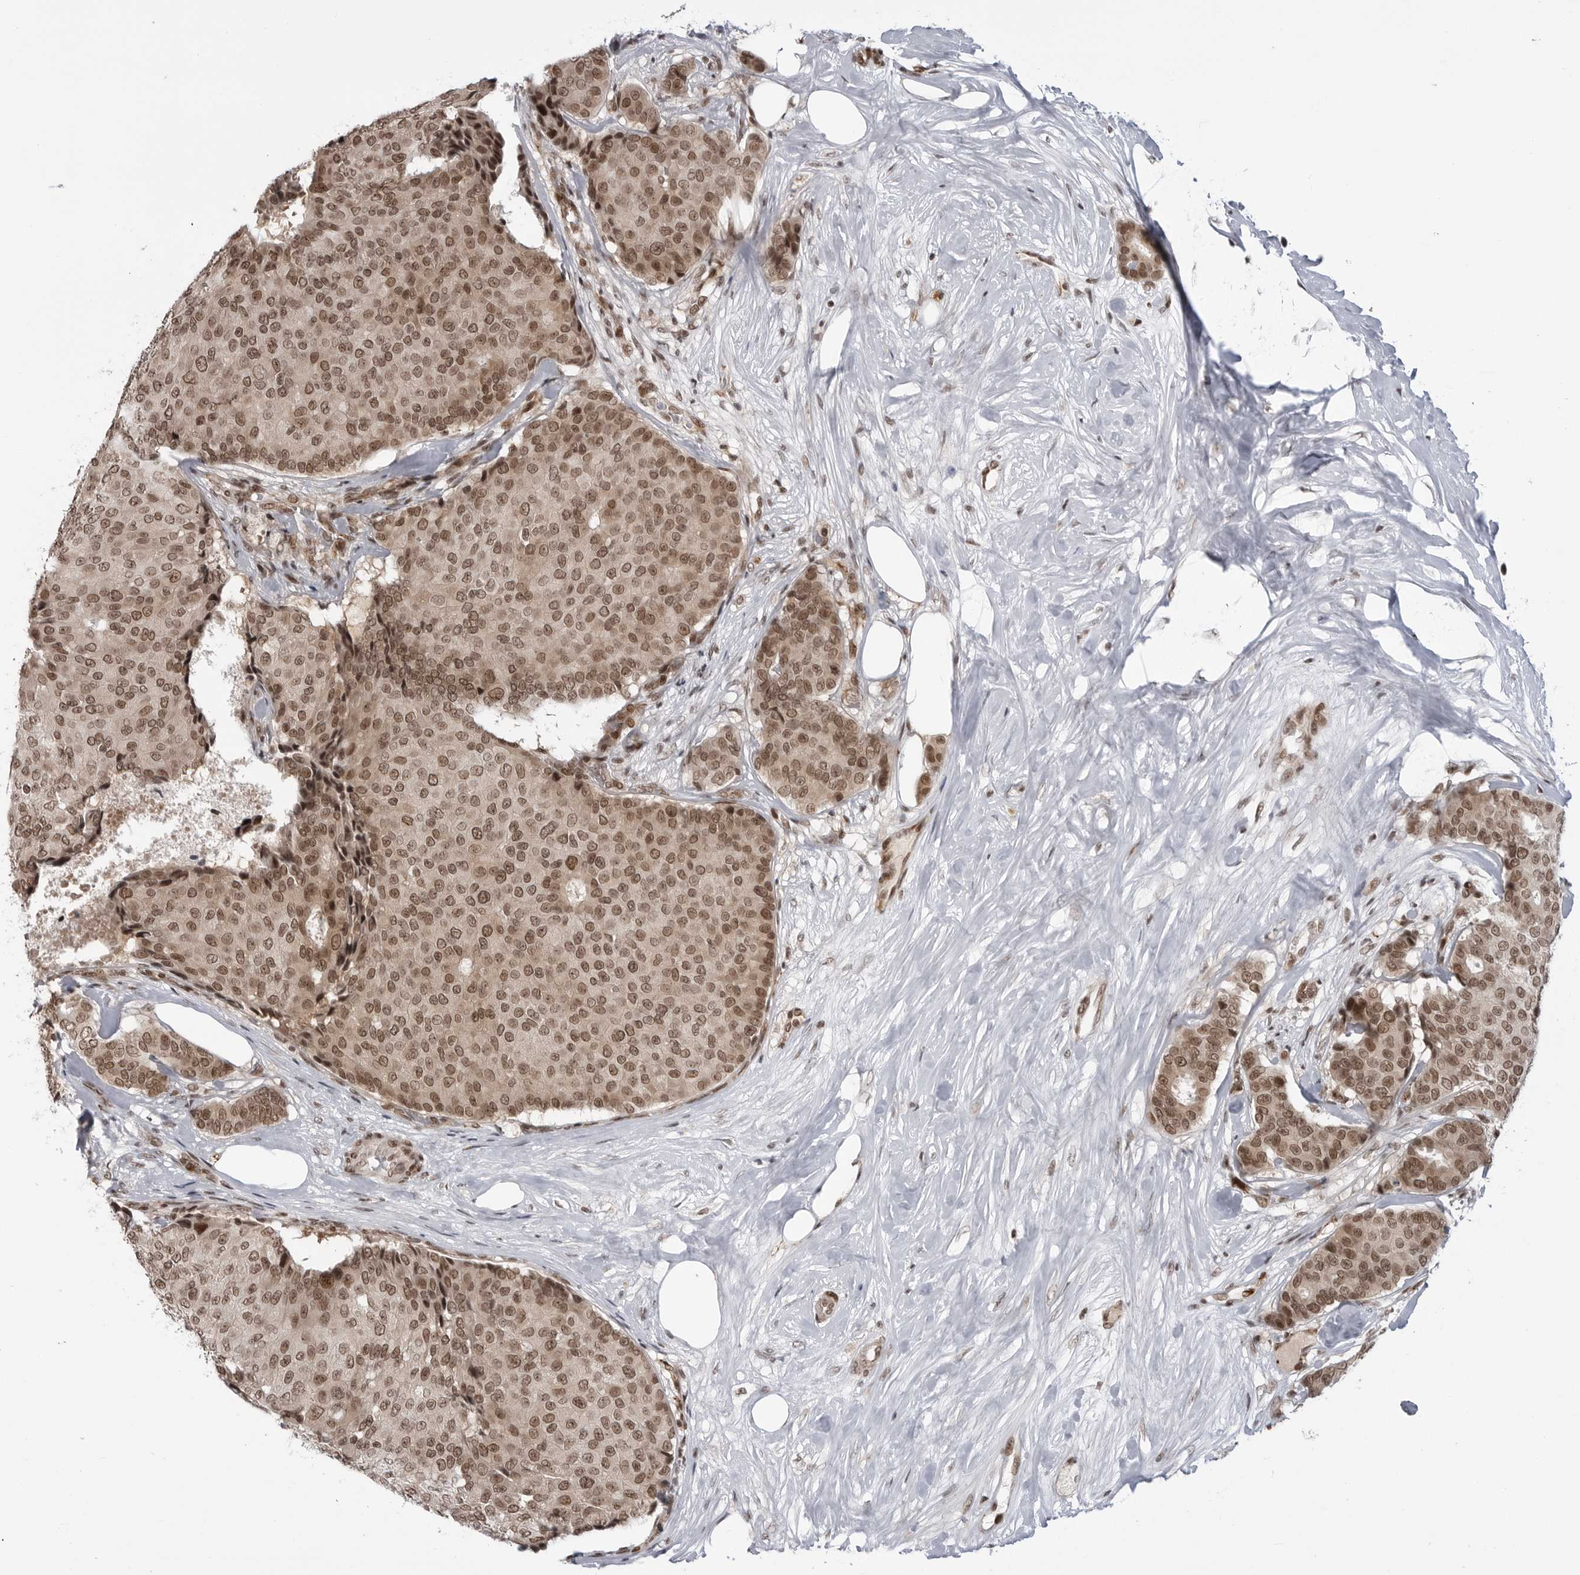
{"staining": {"intensity": "moderate", "quantity": ">75%", "location": "cytoplasmic/membranous,nuclear"}, "tissue": "breast cancer", "cell_type": "Tumor cells", "image_type": "cancer", "snomed": [{"axis": "morphology", "description": "Duct carcinoma"}, {"axis": "topography", "description": "Breast"}], "caption": "IHC (DAB (3,3'-diaminobenzidine)) staining of breast cancer (invasive ductal carcinoma) reveals moderate cytoplasmic/membranous and nuclear protein staining in about >75% of tumor cells. Immunohistochemistry (ihc) stains the protein in brown and the nuclei are stained blue.", "gene": "TRIM66", "patient": {"sex": "female", "age": 75}}